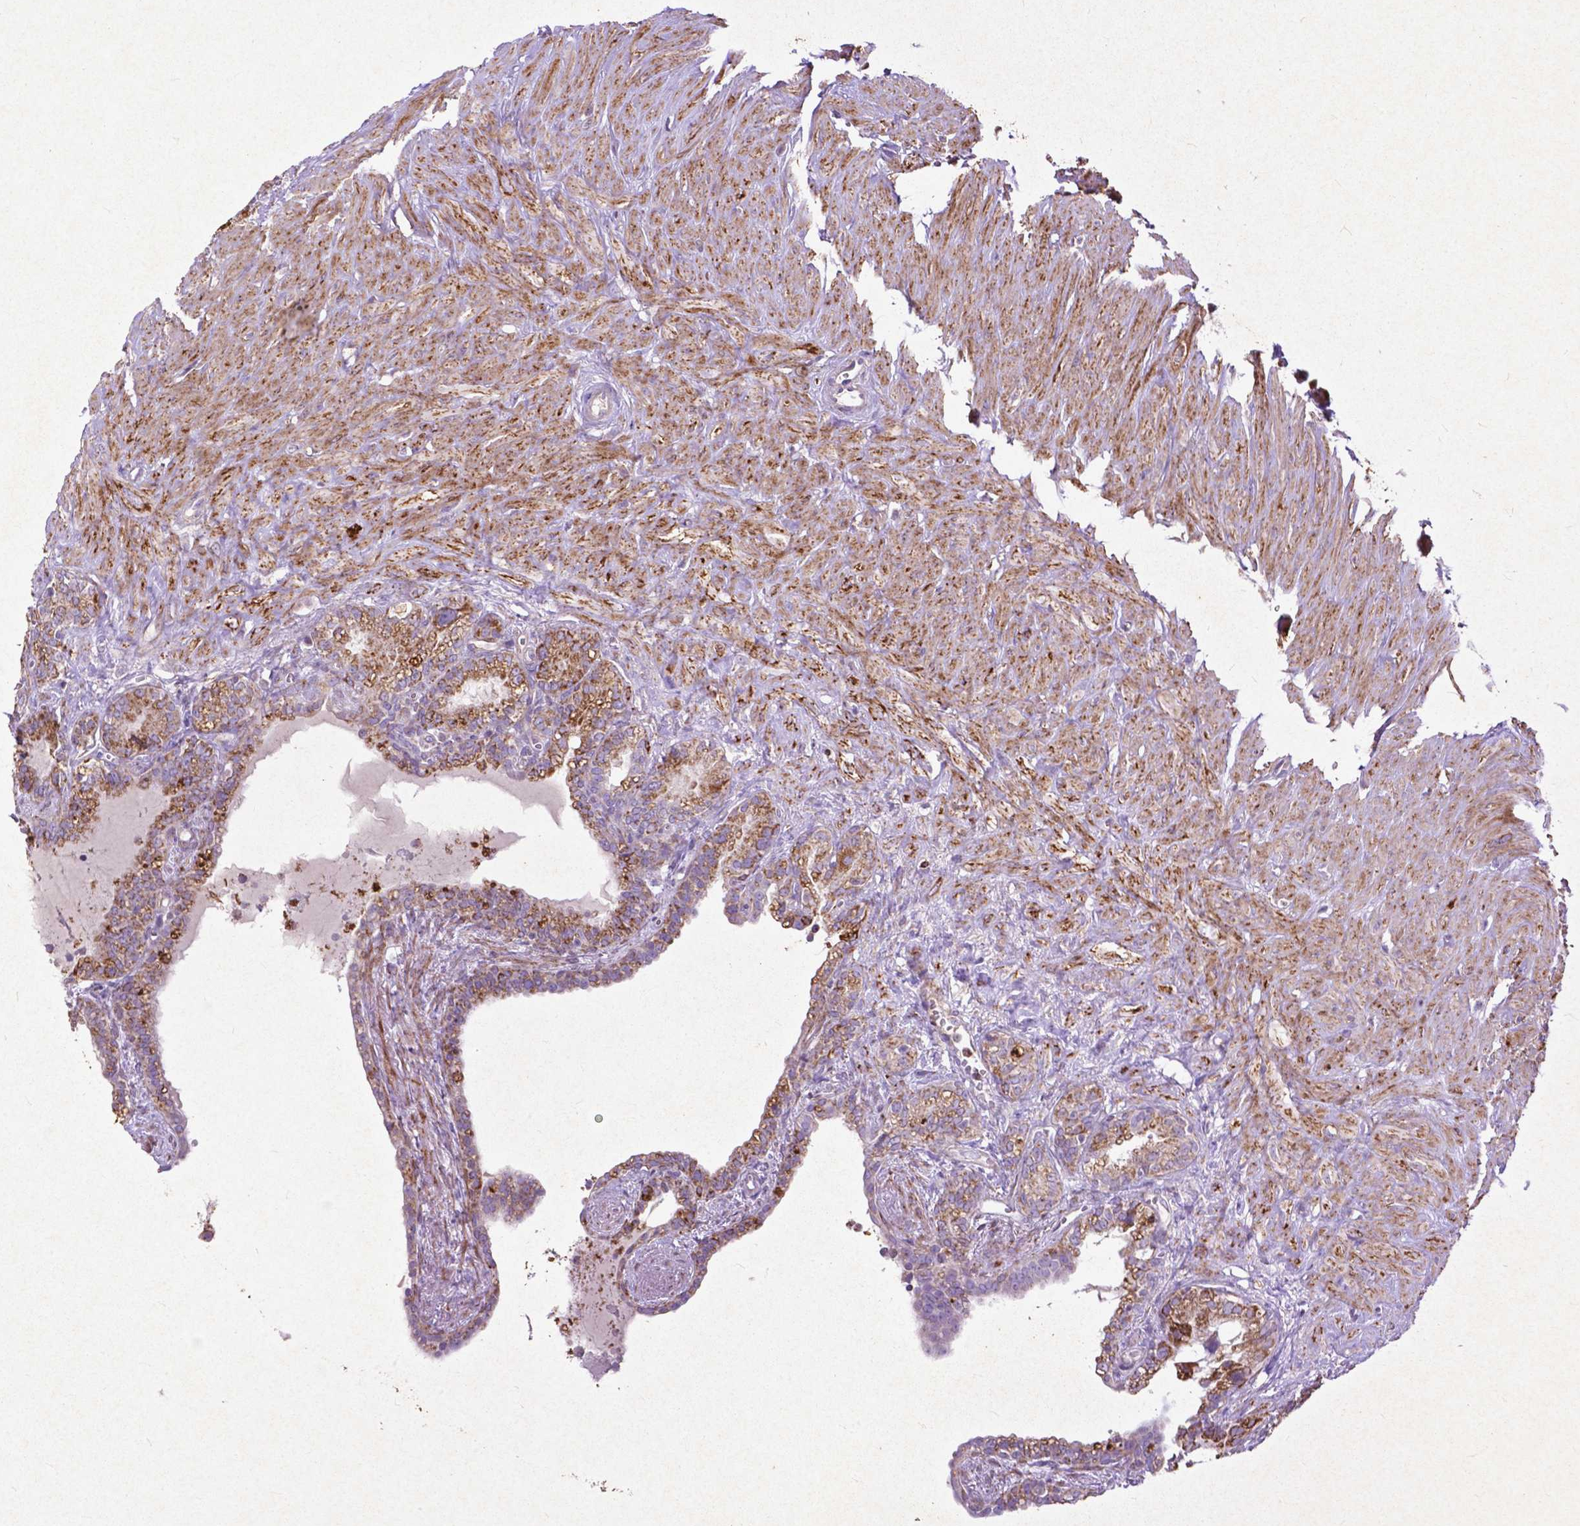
{"staining": {"intensity": "moderate", "quantity": "<25%", "location": "cytoplasmic/membranous"}, "tissue": "seminal vesicle", "cell_type": "Glandular cells", "image_type": "normal", "snomed": [{"axis": "morphology", "description": "Normal tissue, NOS"}, {"axis": "morphology", "description": "Urothelial carcinoma, NOS"}, {"axis": "topography", "description": "Urinary bladder"}, {"axis": "topography", "description": "Seminal veicle"}], "caption": "Seminal vesicle stained with IHC demonstrates moderate cytoplasmic/membranous expression in approximately <25% of glandular cells.", "gene": "THEGL", "patient": {"sex": "male", "age": 76}}